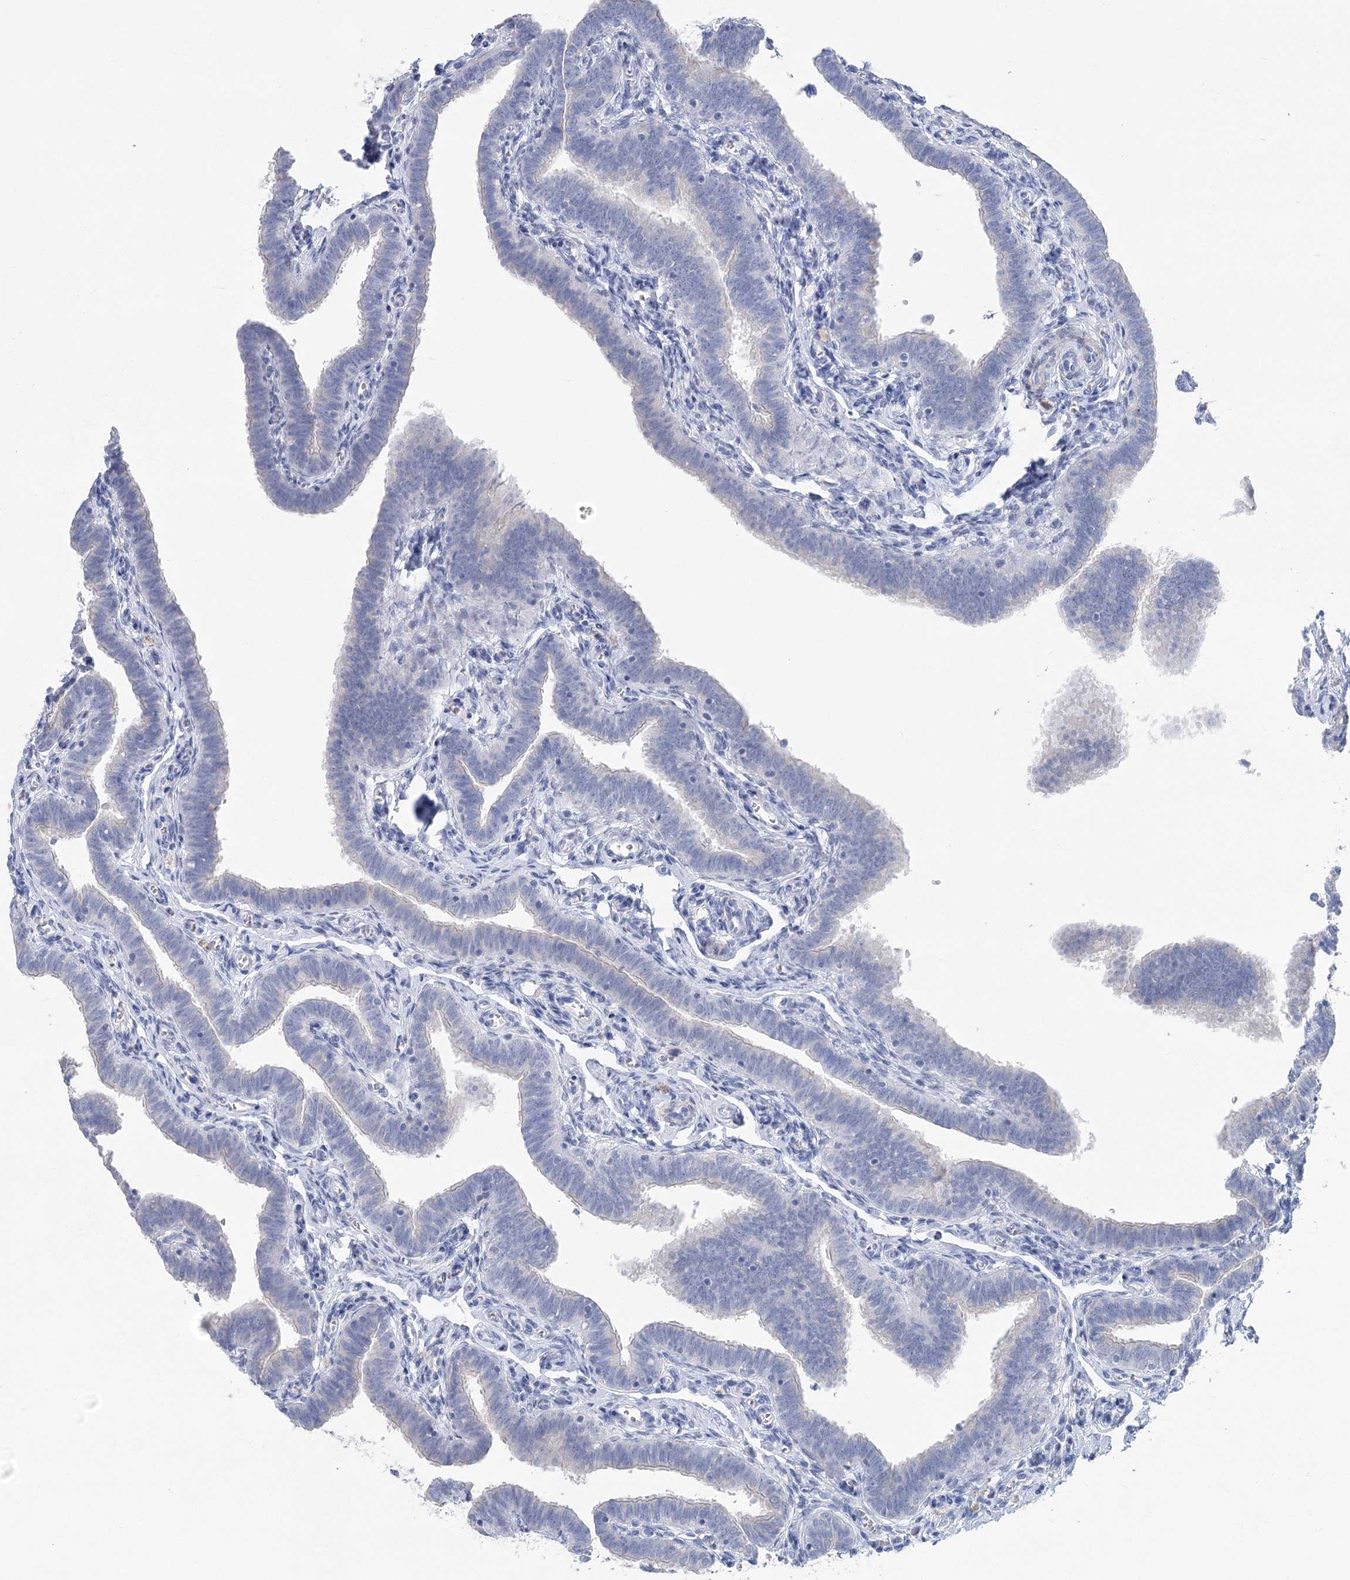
{"staining": {"intensity": "negative", "quantity": "none", "location": "none"}, "tissue": "fallopian tube", "cell_type": "Glandular cells", "image_type": "normal", "snomed": [{"axis": "morphology", "description": "Normal tissue, NOS"}, {"axis": "topography", "description": "Fallopian tube"}], "caption": "High power microscopy micrograph of an immunohistochemistry image of benign fallopian tube, revealing no significant staining in glandular cells.", "gene": "WDR74", "patient": {"sex": "female", "age": 36}}